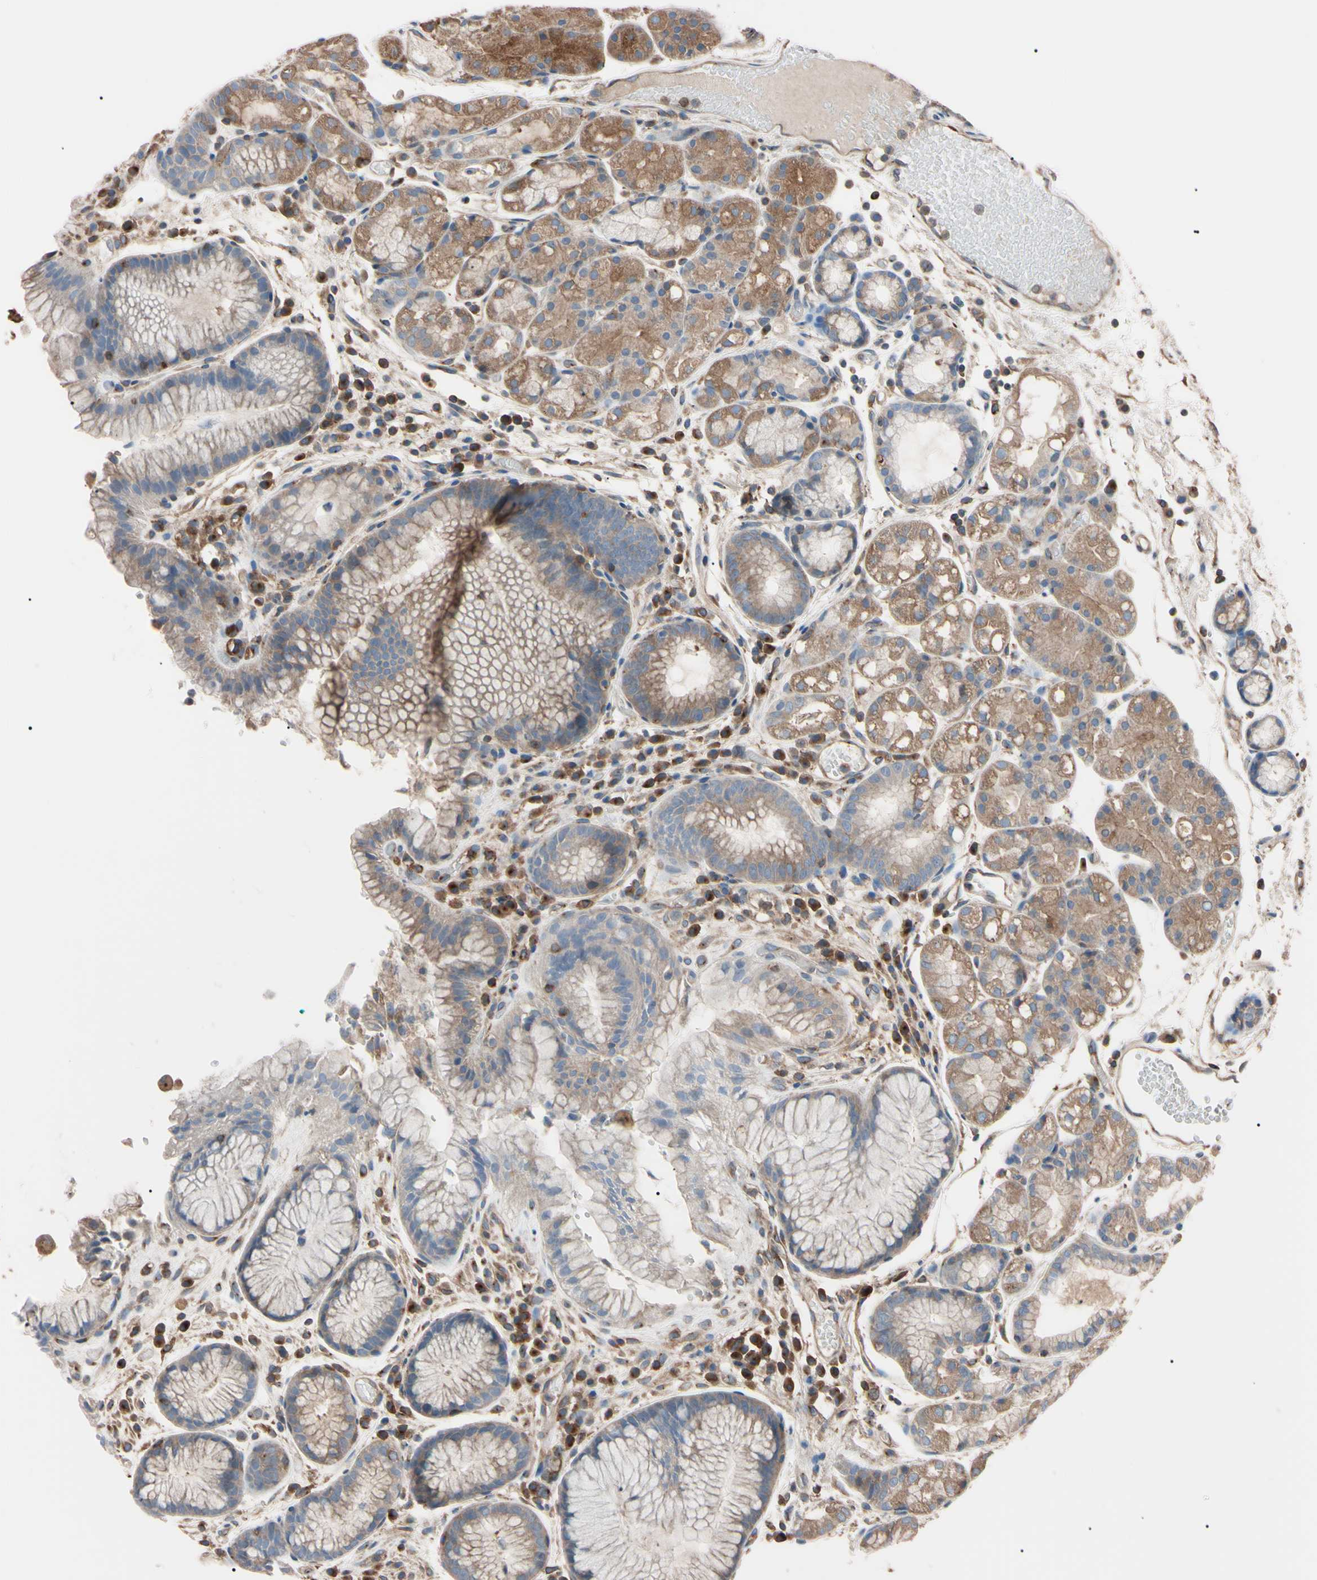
{"staining": {"intensity": "moderate", "quantity": "25%-75%", "location": "cytoplasmic/membranous"}, "tissue": "stomach", "cell_type": "Glandular cells", "image_type": "normal", "snomed": [{"axis": "morphology", "description": "Normal tissue, NOS"}, {"axis": "topography", "description": "Stomach, upper"}], "caption": "A histopathology image showing moderate cytoplasmic/membranous expression in about 25%-75% of glandular cells in normal stomach, as visualized by brown immunohistochemical staining.", "gene": "PRKACA", "patient": {"sex": "male", "age": 72}}